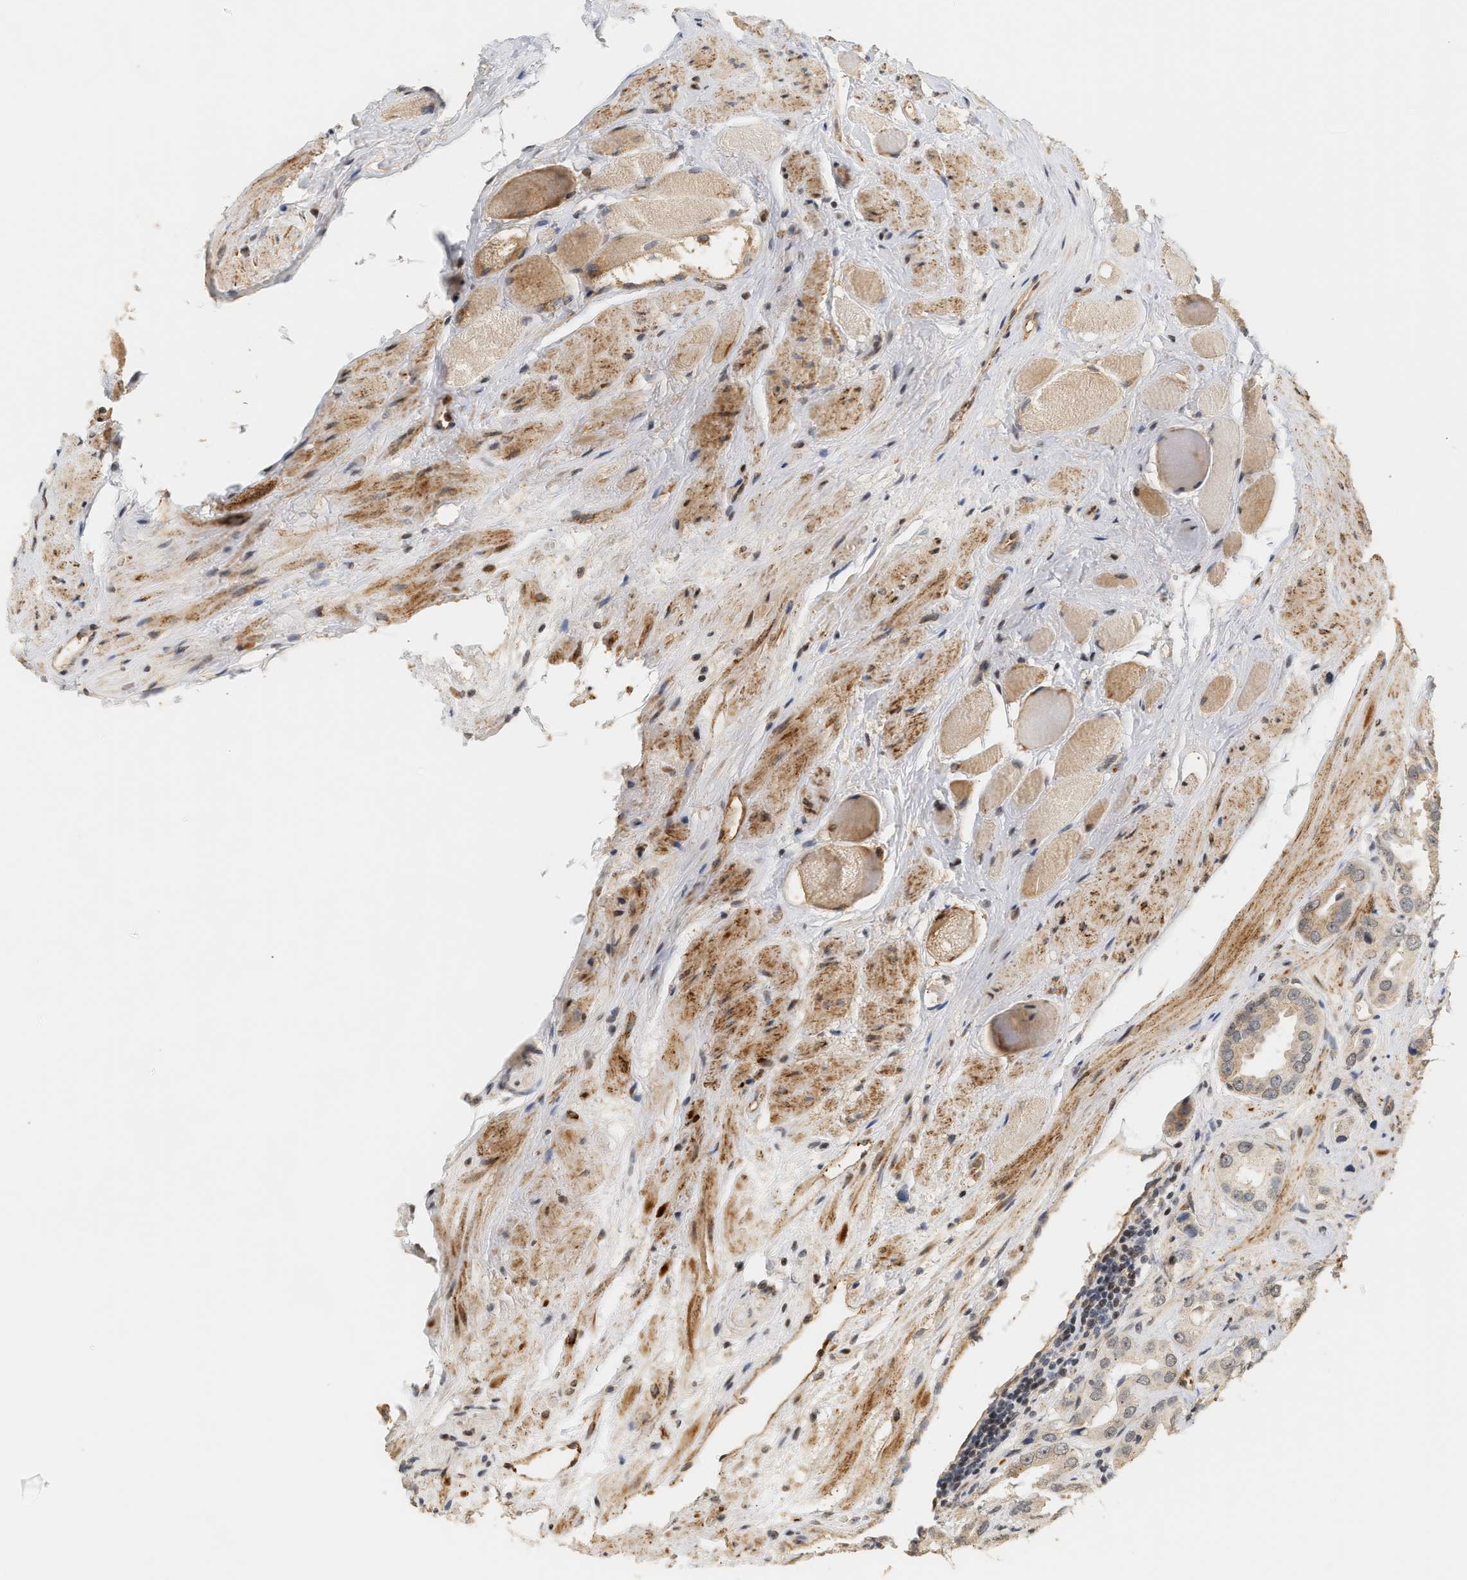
{"staining": {"intensity": "weak", "quantity": "<25%", "location": "cytoplasmic/membranous"}, "tissue": "prostate cancer", "cell_type": "Tumor cells", "image_type": "cancer", "snomed": [{"axis": "morphology", "description": "Adenocarcinoma, Medium grade"}, {"axis": "topography", "description": "Prostate"}], "caption": "This image is of adenocarcinoma (medium-grade) (prostate) stained with immunohistochemistry (IHC) to label a protein in brown with the nuclei are counter-stained blue. There is no expression in tumor cells.", "gene": "PLXND1", "patient": {"sex": "male", "age": 53}}